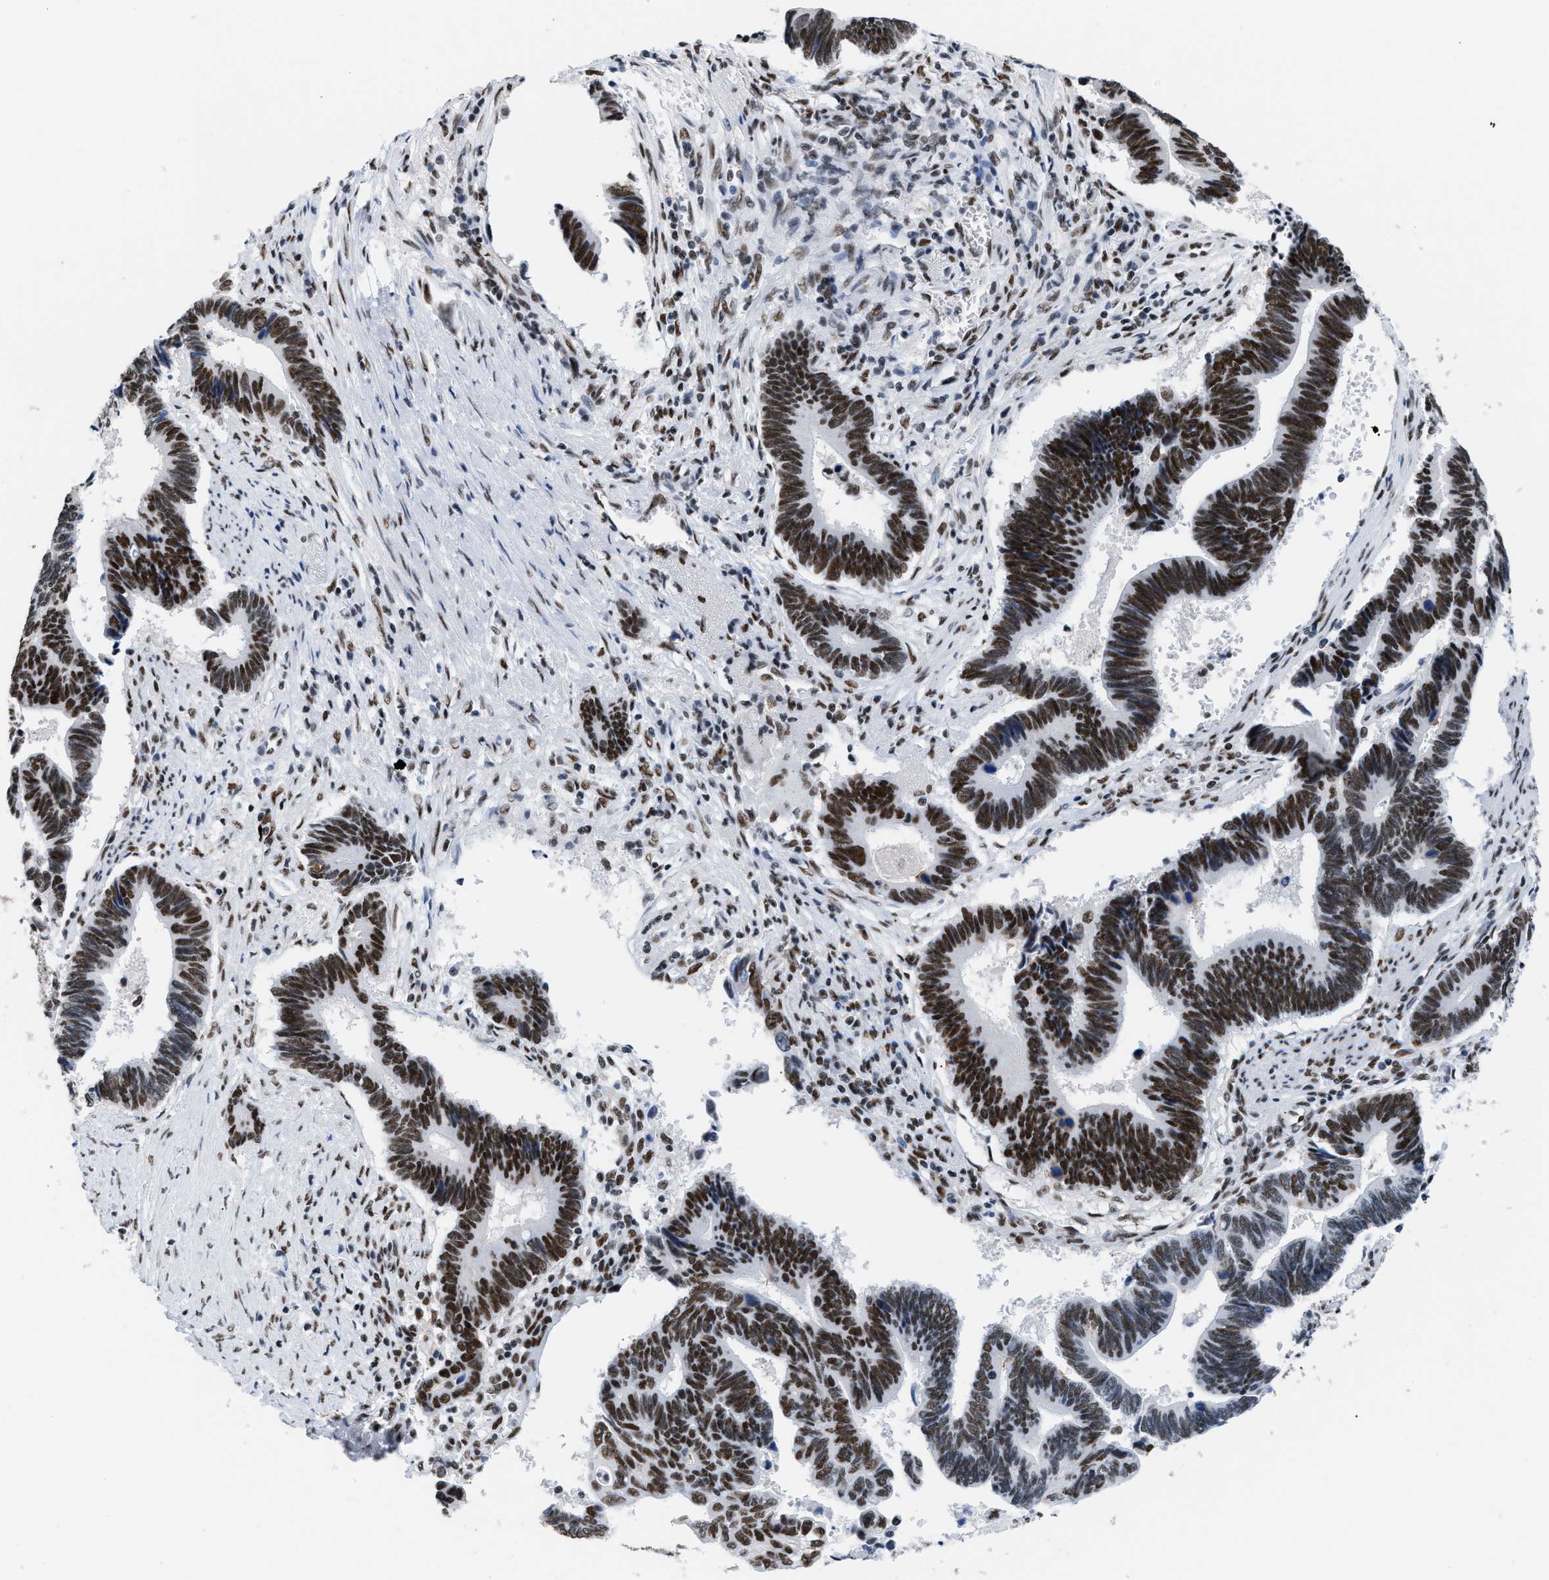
{"staining": {"intensity": "moderate", "quantity": ">75%", "location": "nuclear"}, "tissue": "pancreatic cancer", "cell_type": "Tumor cells", "image_type": "cancer", "snomed": [{"axis": "morphology", "description": "Adenocarcinoma, NOS"}, {"axis": "topography", "description": "Pancreas"}], "caption": "The photomicrograph exhibits staining of adenocarcinoma (pancreatic), revealing moderate nuclear protein staining (brown color) within tumor cells. The staining was performed using DAB, with brown indicating positive protein expression. Nuclei are stained blue with hematoxylin.", "gene": "CCAR2", "patient": {"sex": "female", "age": 70}}